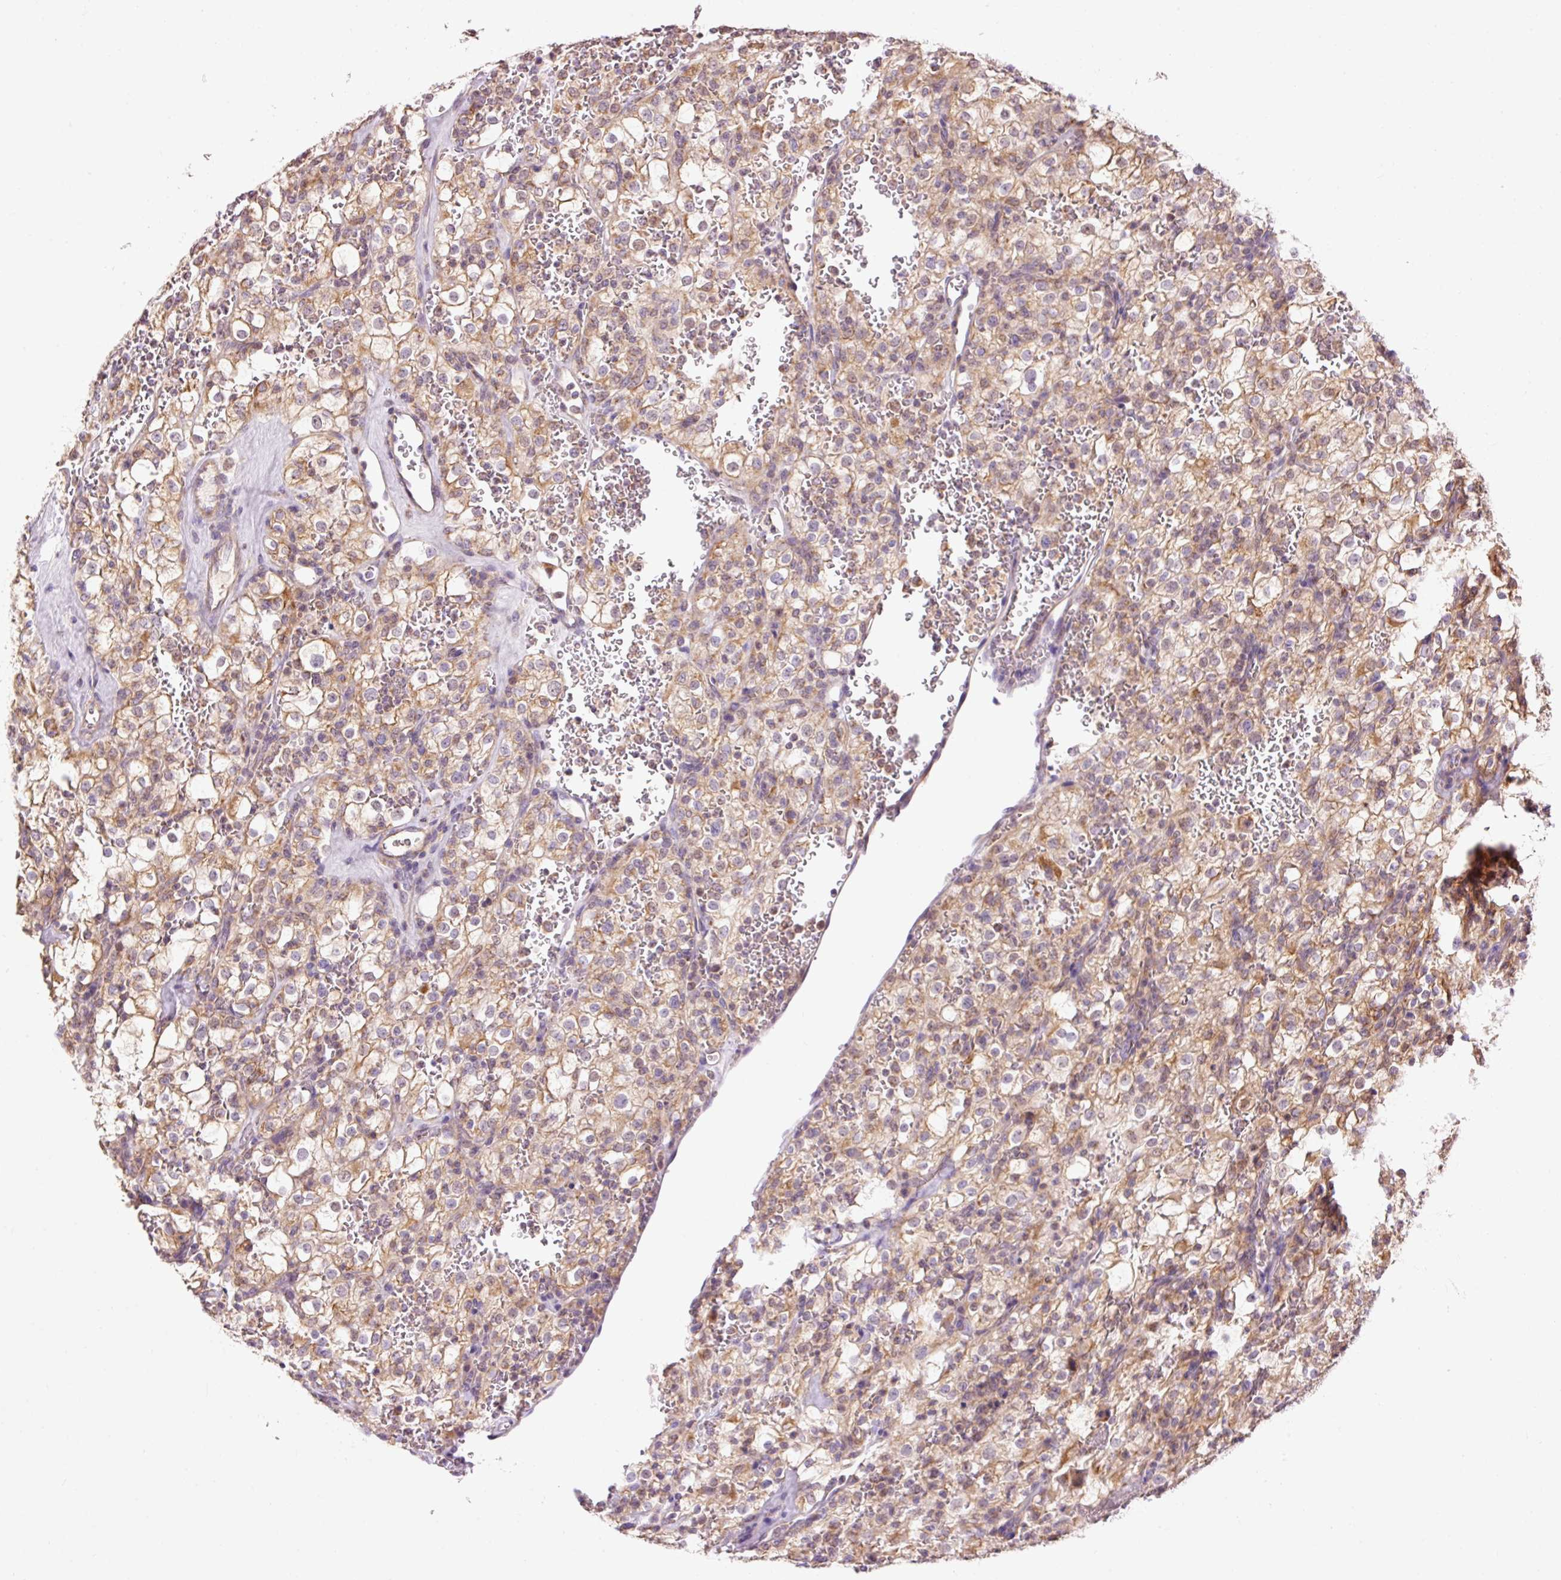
{"staining": {"intensity": "moderate", "quantity": ">75%", "location": "cytoplasmic/membranous"}, "tissue": "renal cancer", "cell_type": "Tumor cells", "image_type": "cancer", "snomed": [{"axis": "morphology", "description": "Adenocarcinoma, NOS"}, {"axis": "topography", "description": "Kidney"}], "caption": "Renal cancer stained for a protein (brown) reveals moderate cytoplasmic/membranous positive expression in about >75% of tumor cells.", "gene": "IMMT", "patient": {"sex": "female", "age": 74}}